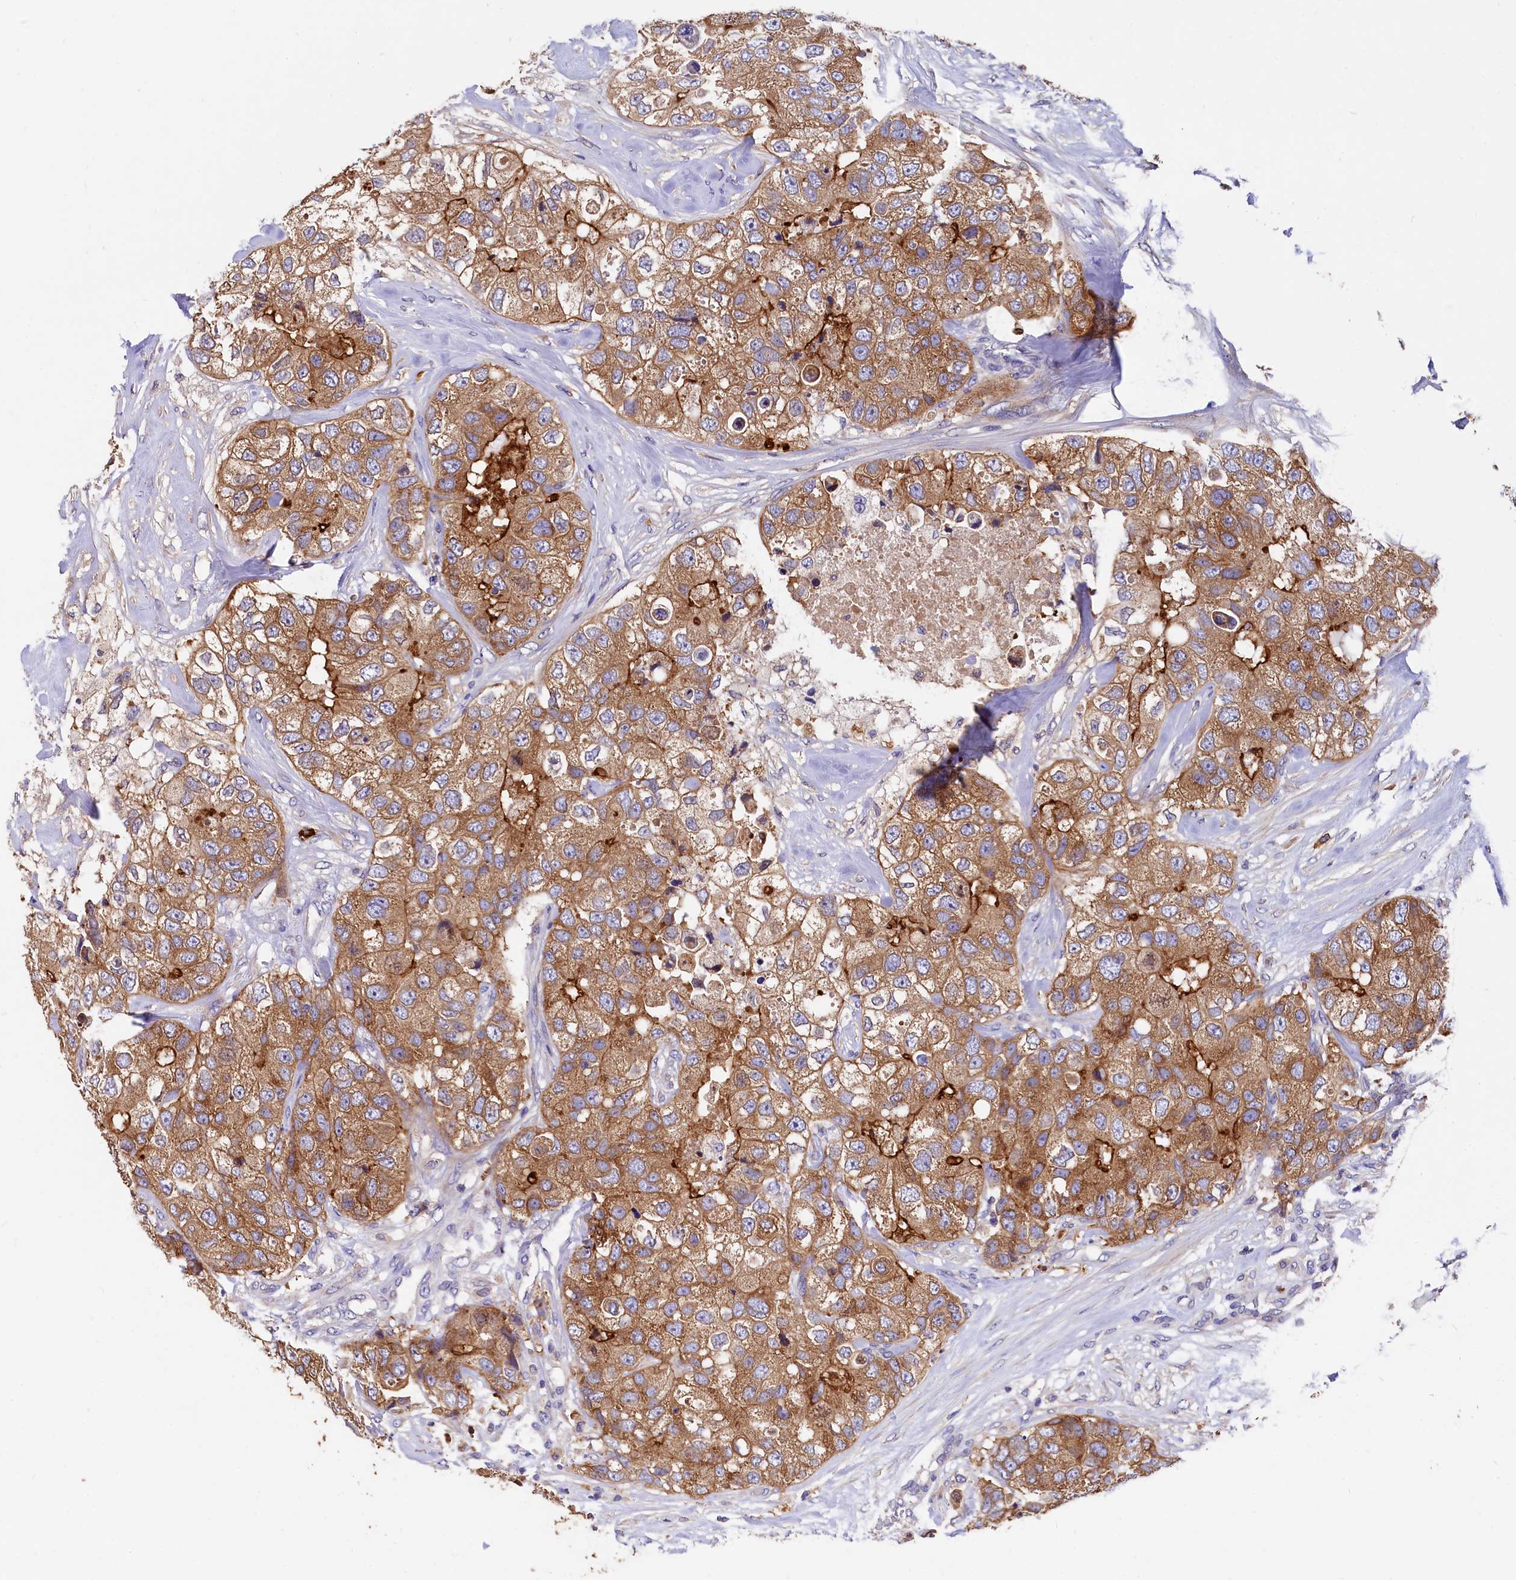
{"staining": {"intensity": "moderate", "quantity": ">75%", "location": "cytoplasmic/membranous"}, "tissue": "breast cancer", "cell_type": "Tumor cells", "image_type": "cancer", "snomed": [{"axis": "morphology", "description": "Duct carcinoma"}, {"axis": "topography", "description": "Breast"}], "caption": "Breast infiltrating ductal carcinoma tissue demonstrates moderate cytoplasmic/membranous positivity in approximately >75% of tumor cells", "gene": "EPS8L2", "patient": {"sex": "female", "age": 62}}